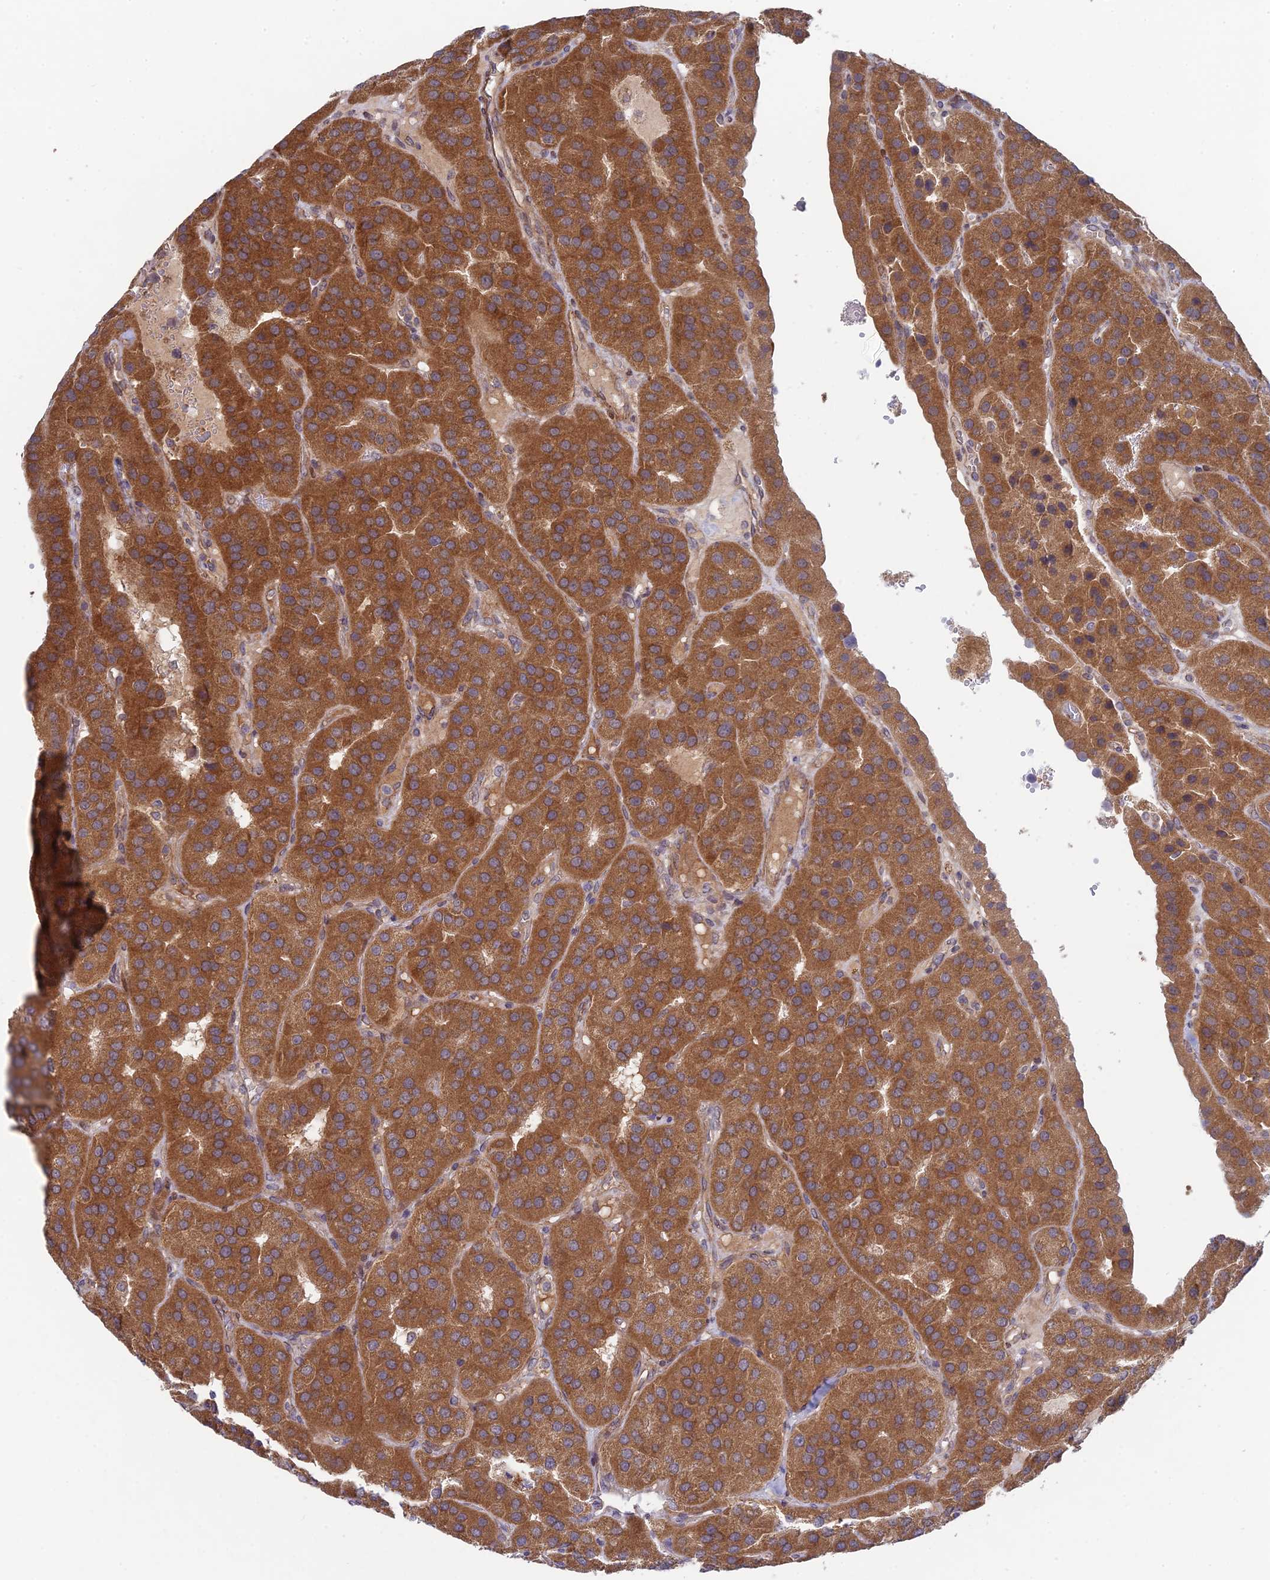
{"staining": {"intensity": "strong", "quantity": ">75%", "location": "cytoplasmic/membranous"}, "tissue": "parathyroid gland", "cell_type": "Glandular cells", "image_type": "normal", "snomed": [{"axis": "morphology", "description": "Normal tissue, NOS"}, {"axis": "morphology", "description": "Adenoma, NOS"}, {"axis": "topography", "description": "Parathyroid gland"}], "caption": "DAB immunohistochemical staining of unremarkable human parathyroid gland reveals strong cytoplasmic/membranous protein expression in approximately >75% of glandular cells.", "gene": "INCA1", "patient": {"sex": "female", "age": 86}}